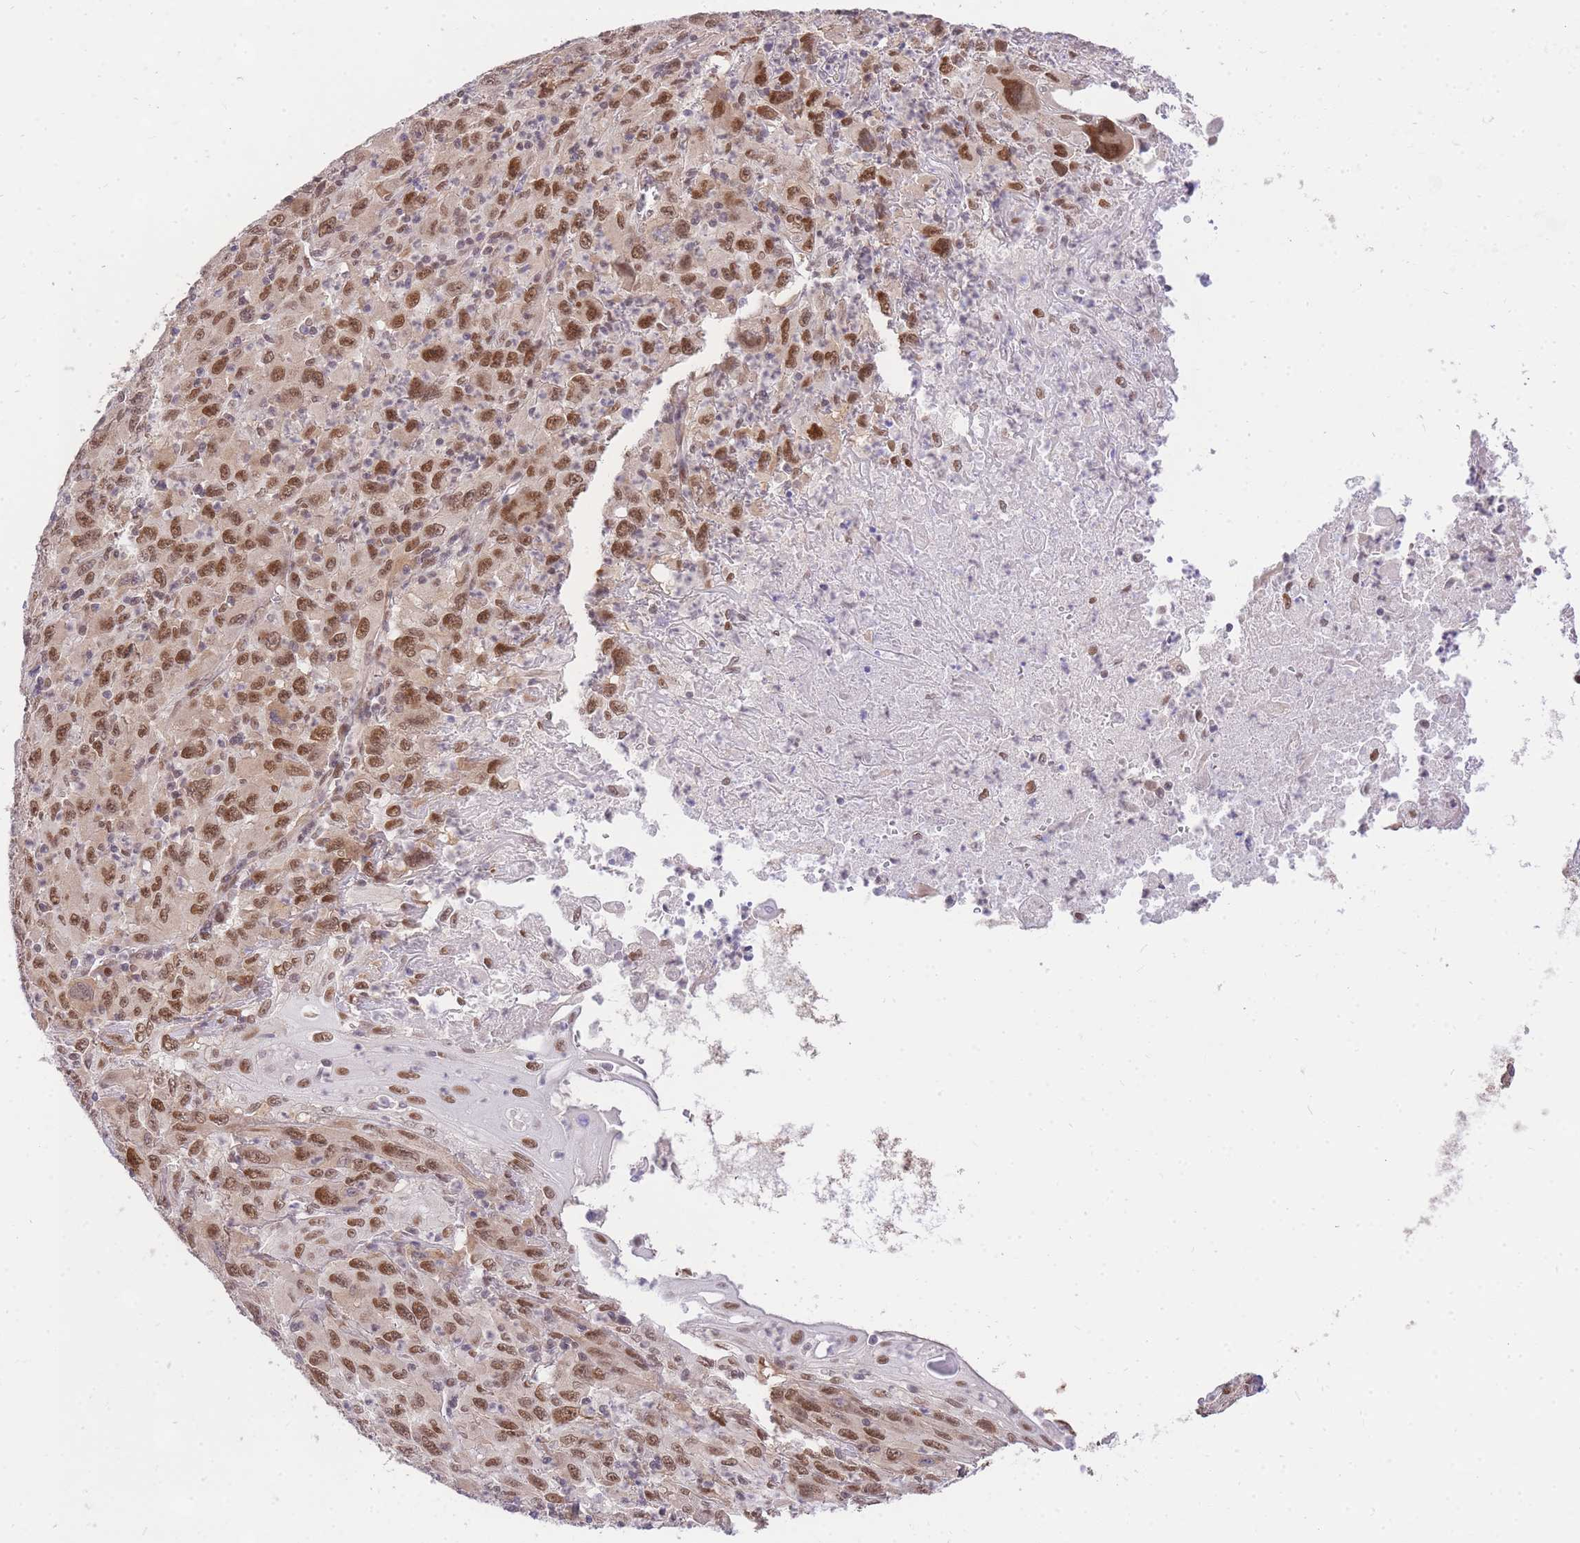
{"staining": {"intensity": "moderate", "quantity": ">75%", "location": "nuclear"}, "tissue": "melanoma", "cell_type": "Tumor cells", "image_type": "cancer", "snomed": [{"axis": "morphology", "description": "Malignant melanoma, Metastatic site"}, {"axis": "topography", "description": "Skin"}], "caption": "Approximately >75% of tumor cells in human malignant melanoma (metastatic site) exhibit moderate nuclear protein positivity as visualized by brown immunohistochemical staining.", "gene": "UBXN7", "patient": {"sex": "female", "age": 56}}